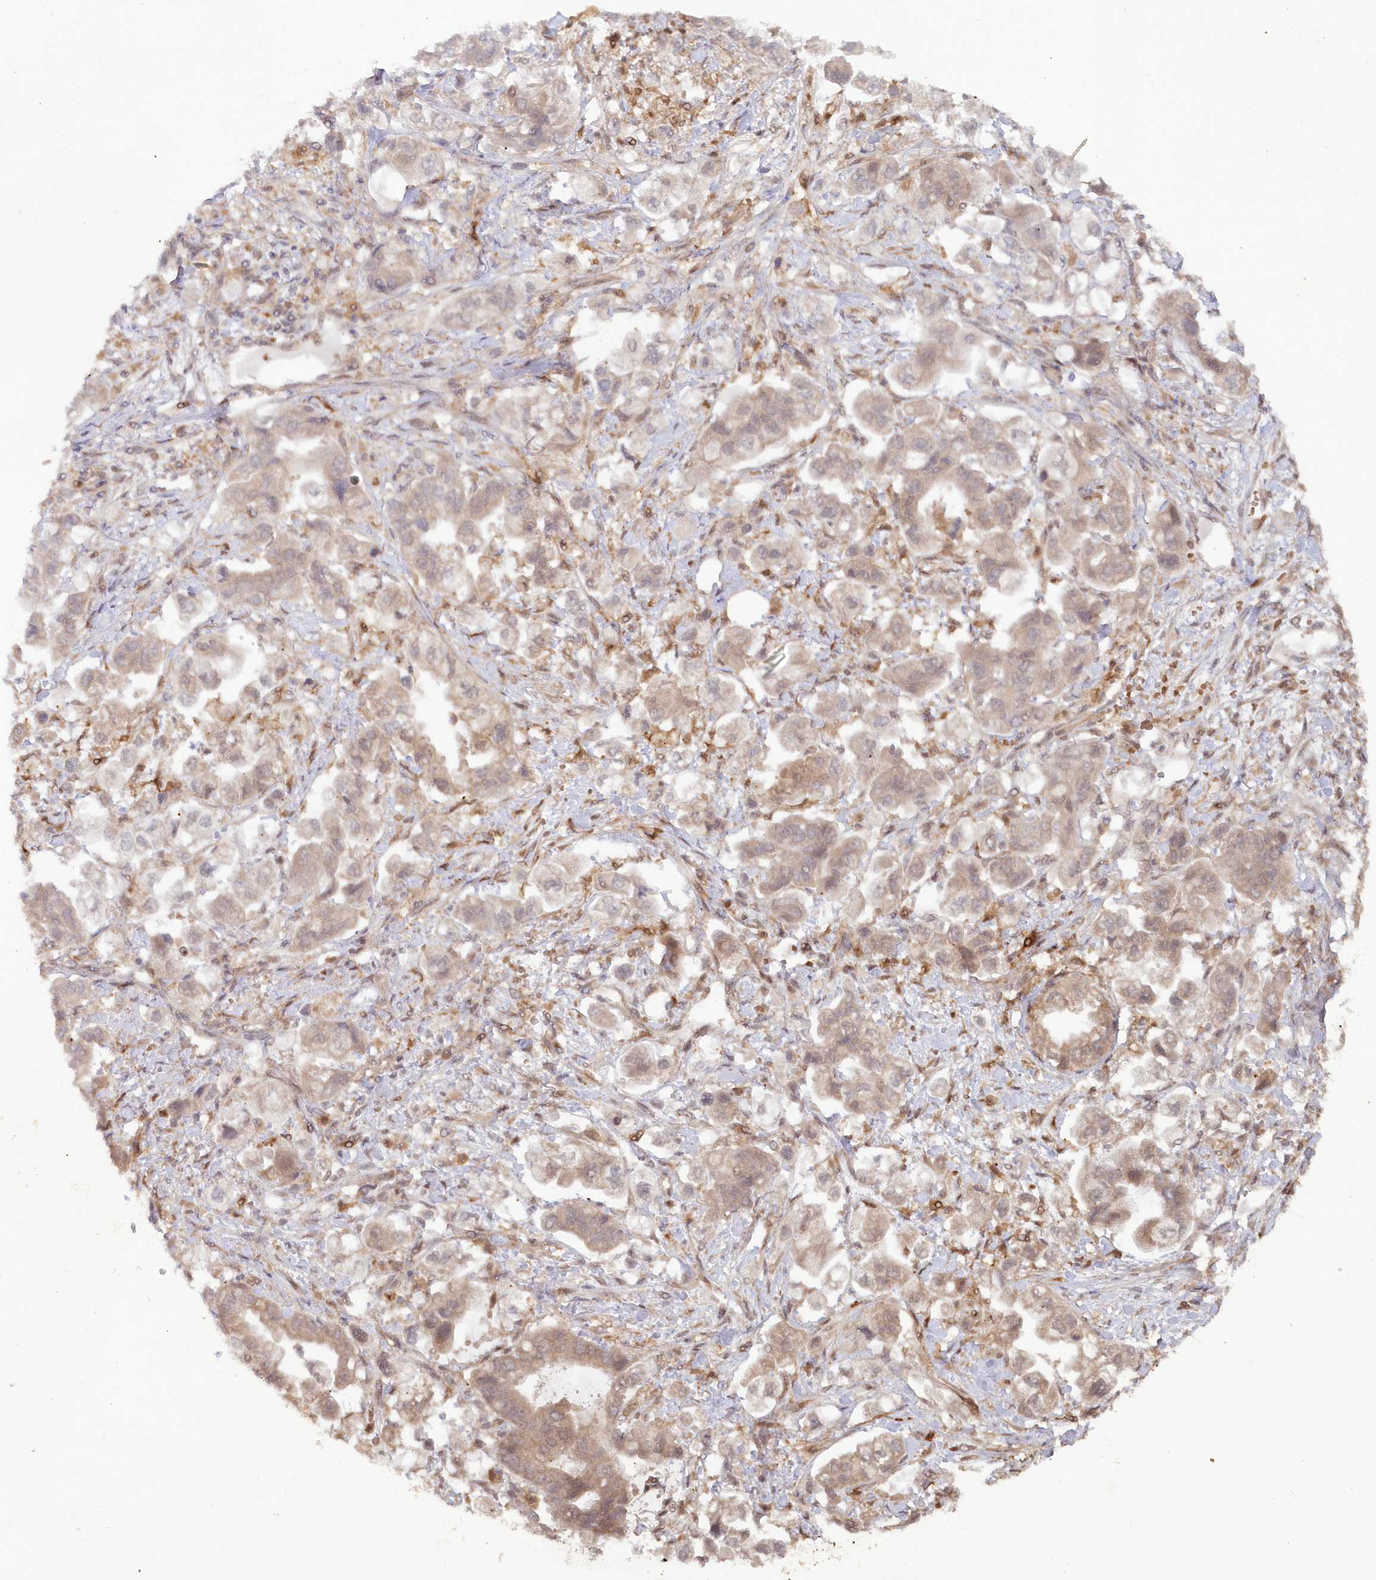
{"staining": {"intensity": "weak", "quantity": ">75%", "location": "cytoplasmic/membranous"}, "tissue": "stomach cancer", "cell_type": "Tumor cells", "image_type": "cancer", "snomed": [{"axis": "morphology", "description": "Adenocarcinoma, NOS"}, {"axis": "topography", "description": "Stomach"}], "caption": "Immunohistochemical staining of stomach adenocarcinoma displays weak cytoplasmic/membranous protein staining in approximately >75% of tumor cells.", "gene": "GBE1", "patient": {"sex": "male", "age": 62}}